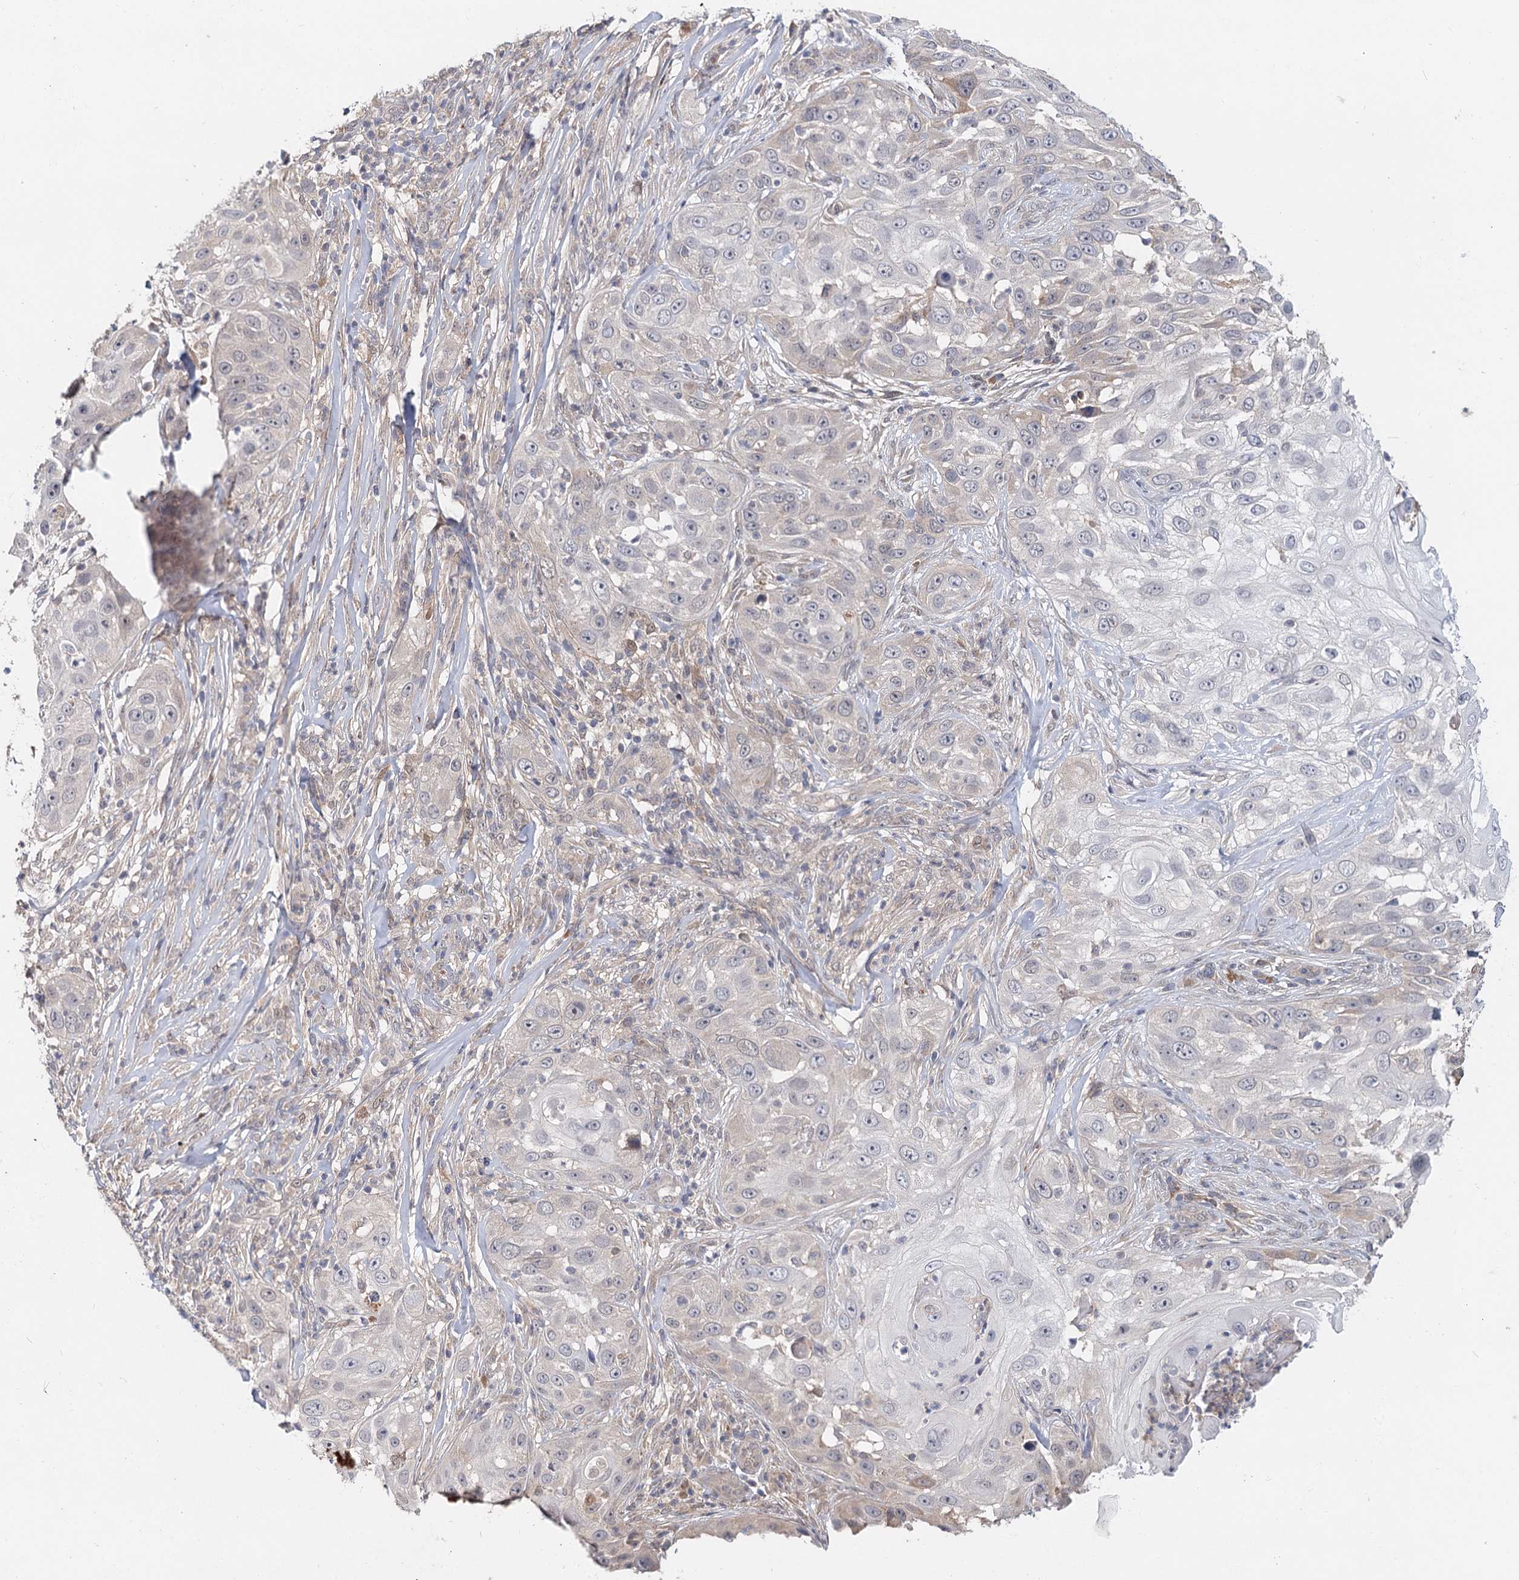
{"staining": {"intensity": "negative", "quantity": "none", "location": "none"}, "tissue": "skin cancer", "cell_type": "Tumor cells", "image_type": "cancer", "snomed": [{"axis": "morphology", "description": "Squamous cell carcinoma, NOS"}, {"axis": "topography", "description": "Skin"}], "caption": "A photomicrograph of skin squamous cell carcinoma stained for a protein demonstrates no brown staining in tumor cells.", "gene": "AP3B1", "patient": {"sex": "female", "age": 44}}